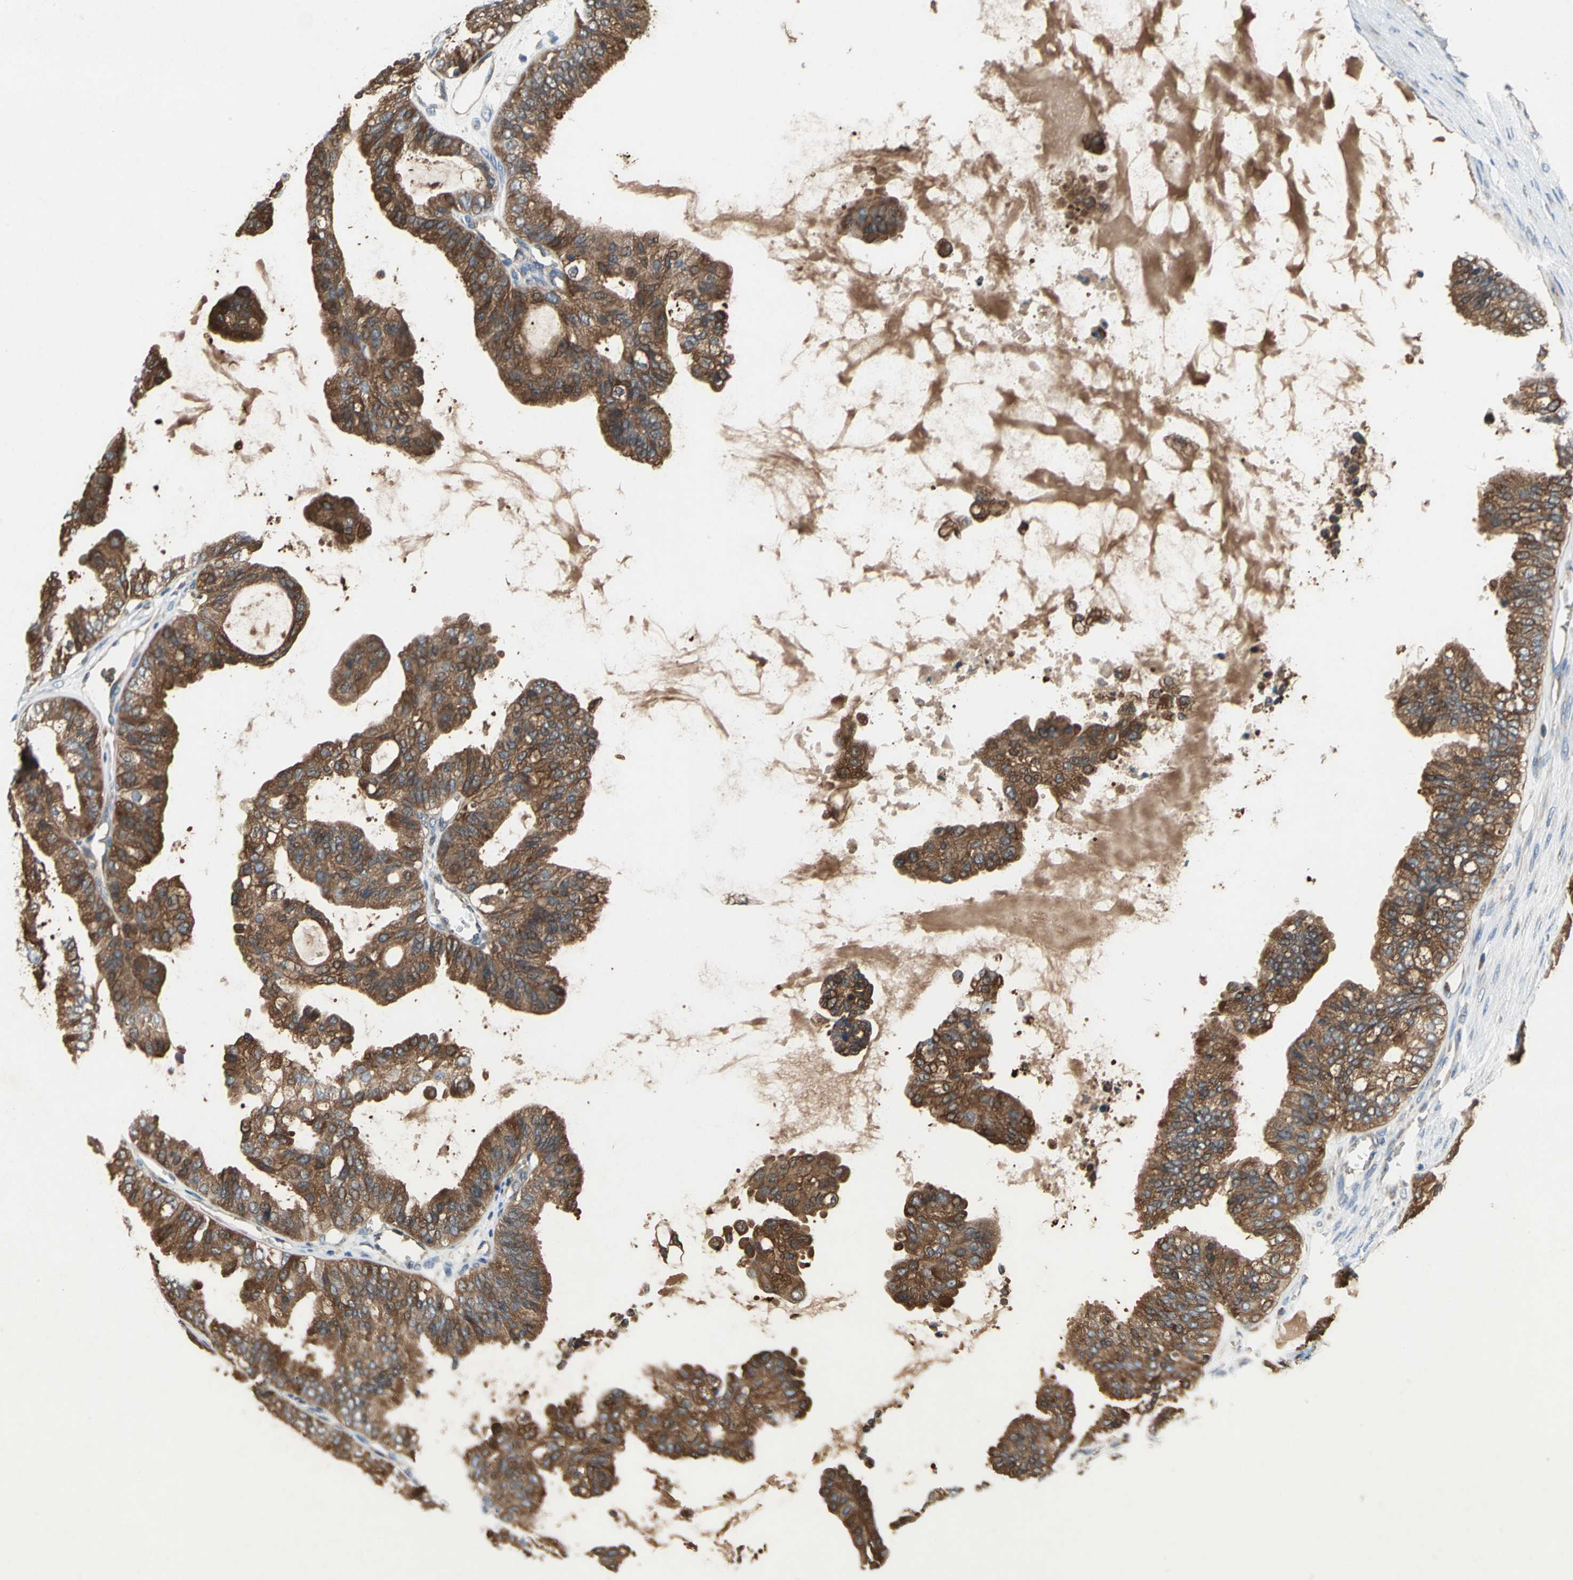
{"staining": {"intensity": "strong", "quantity": ">75%", "location": "cytoplasmic/membranous"}, "tissue": "ovarian cancer", "cell_type": "Tumor cells", "image_type": "cancer", "snomed": [{"axis": "morphology", "description": "Carcinoma, NOS"}, {"axis": "morphology", "description": "Carcinoma, endometroid"}, {"axis": "topography", "description": "Ovary"}], "caption": "Ovarian carcinoma stained with a protein marker reveals strong staining in tumor cells.", "gene": "CAPN1", "patient": {"sex": "female", "age": 50}}